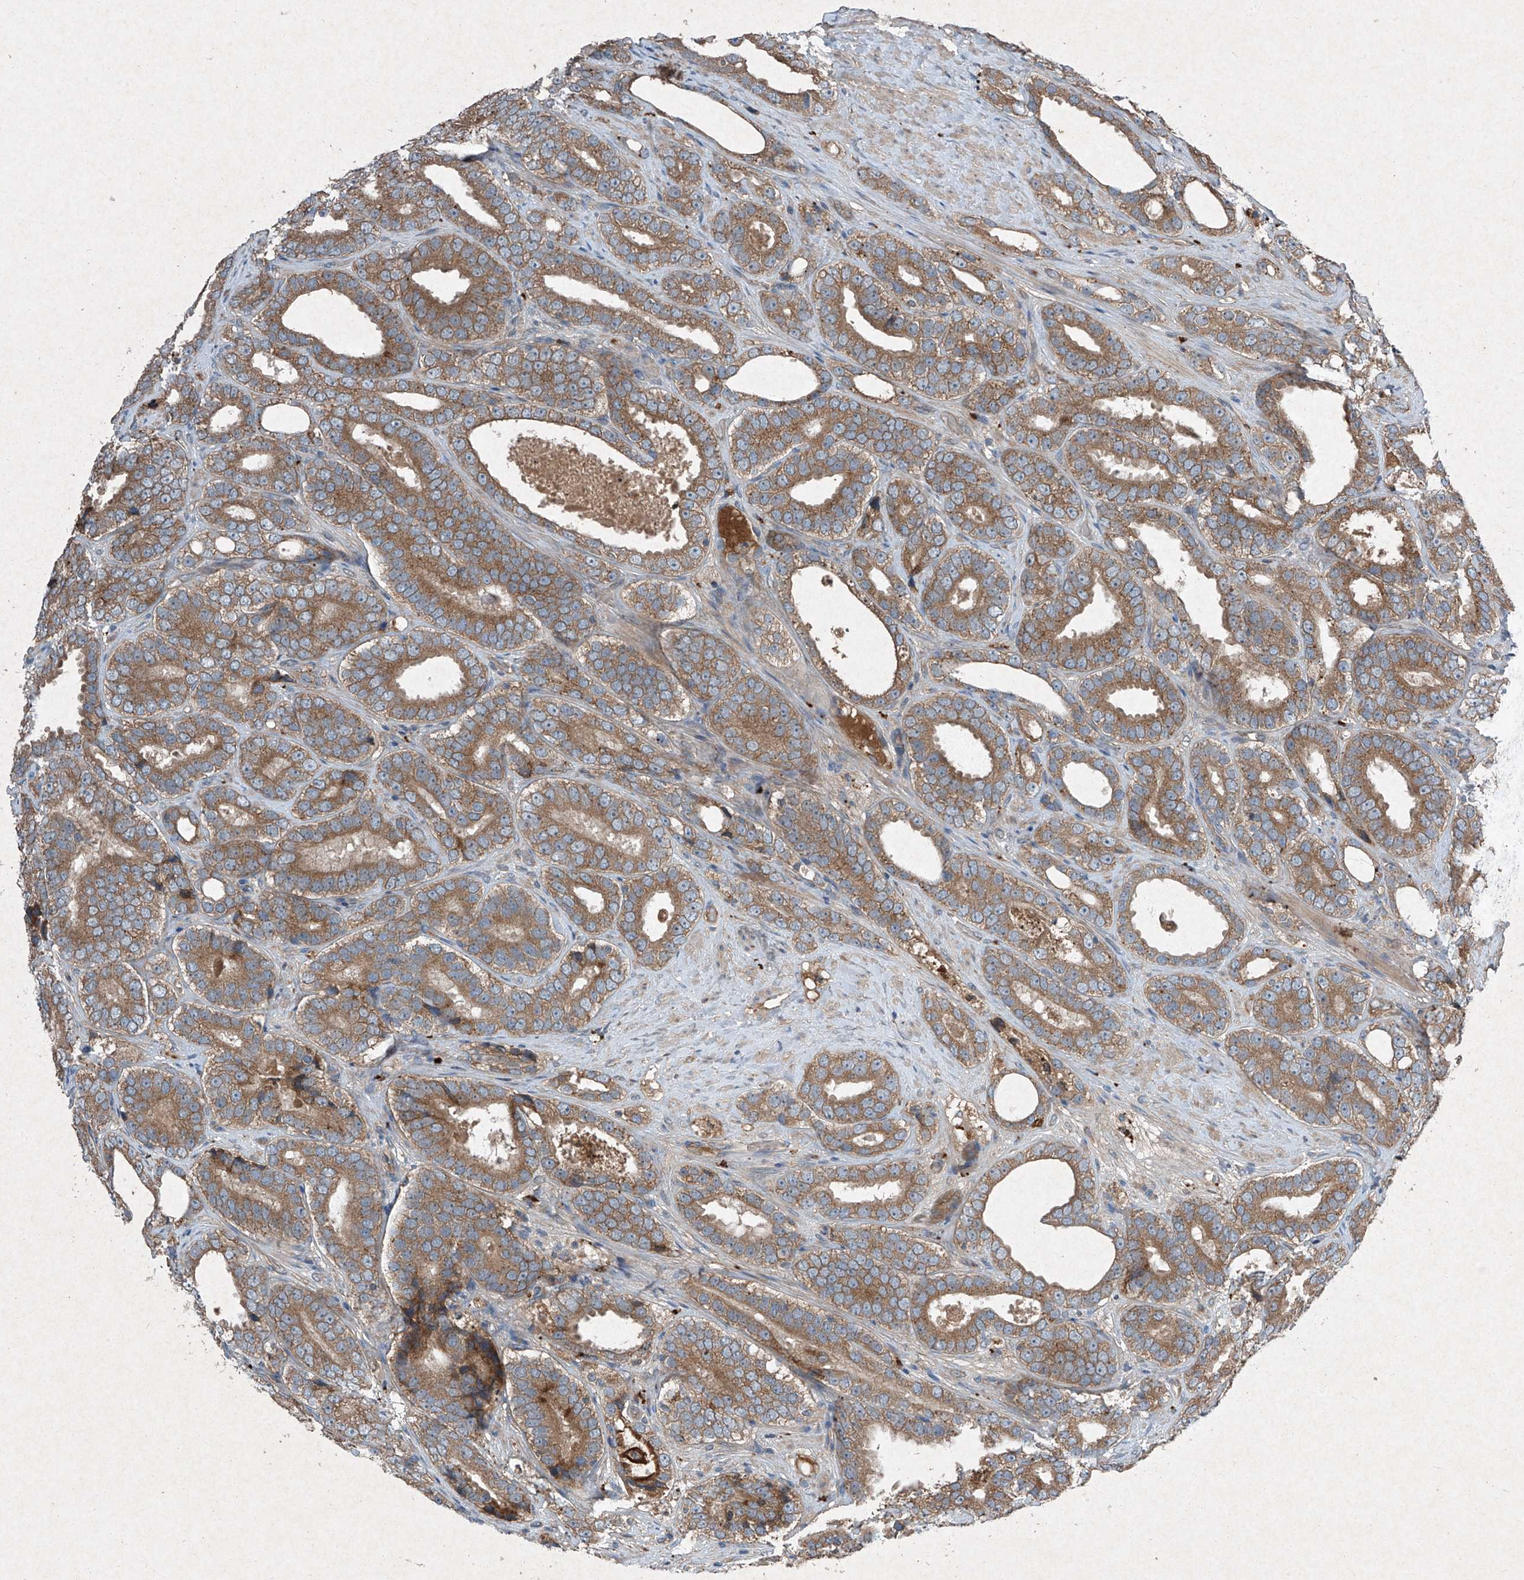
{"staining": {"intensity": "moderate", "quantity": ">75%", "location": "cytoplasmic/membranous"}, "tissue": "prostate cancer", "cell_type": "Tumor cells", "image_type": "cancer", "snomed": [{"axis": "morphology", "description": "Adenocarcinoma, High grade"}, {"axis": "topography", "description": "Prostate"}], "caption": "Moderate cytoplasmic/membranous expression for a protein is appreciated in approximately >75% of tumor cells of prostate cancer (adenocarcinoma (high-grade)) using IHC.", "gene": "FOXRED2", "patient": {"sex": "male", "age": 56}}